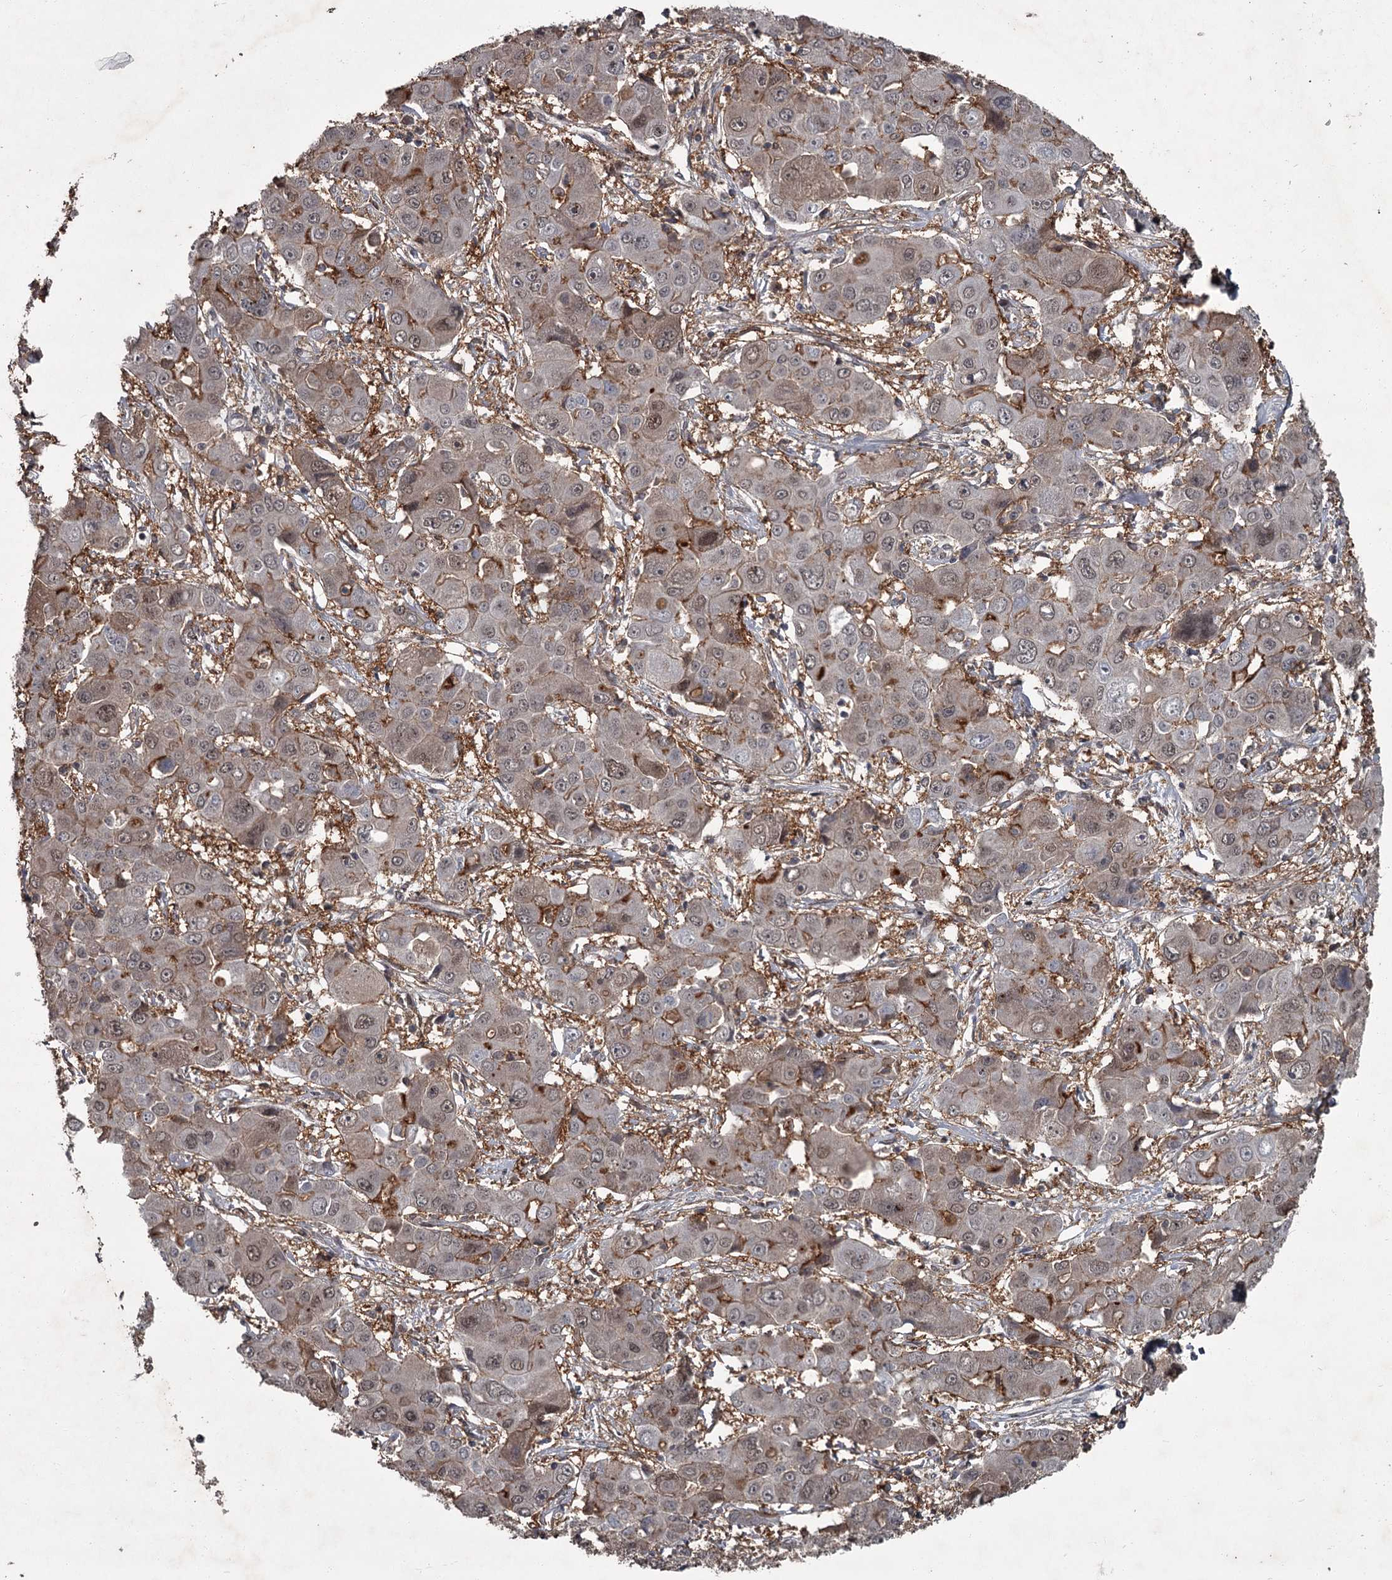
{"staining": {"intensity": "weak", "quantity": "25%-75%", "location": "cytoplasmic/membranous,nuclear"}, "tissue": "liver cancer", "cell_type": "Tumor cells", "image_type": "cancer", "snomed": [{"axis": "morphology", "description": "Cholangiocarcinoma"}, {"axis": "topography", "description": "Liver"}], "caption": "A micrograph showing weak cytoplasmic/membranous and nuclear expression in approximately 25%-75% of tumor cells in liver cancer, as visualized by brown immunohistochemical staining.", "gene": "FLVCR2", "patient": {"sex": "male", "age": 67}}